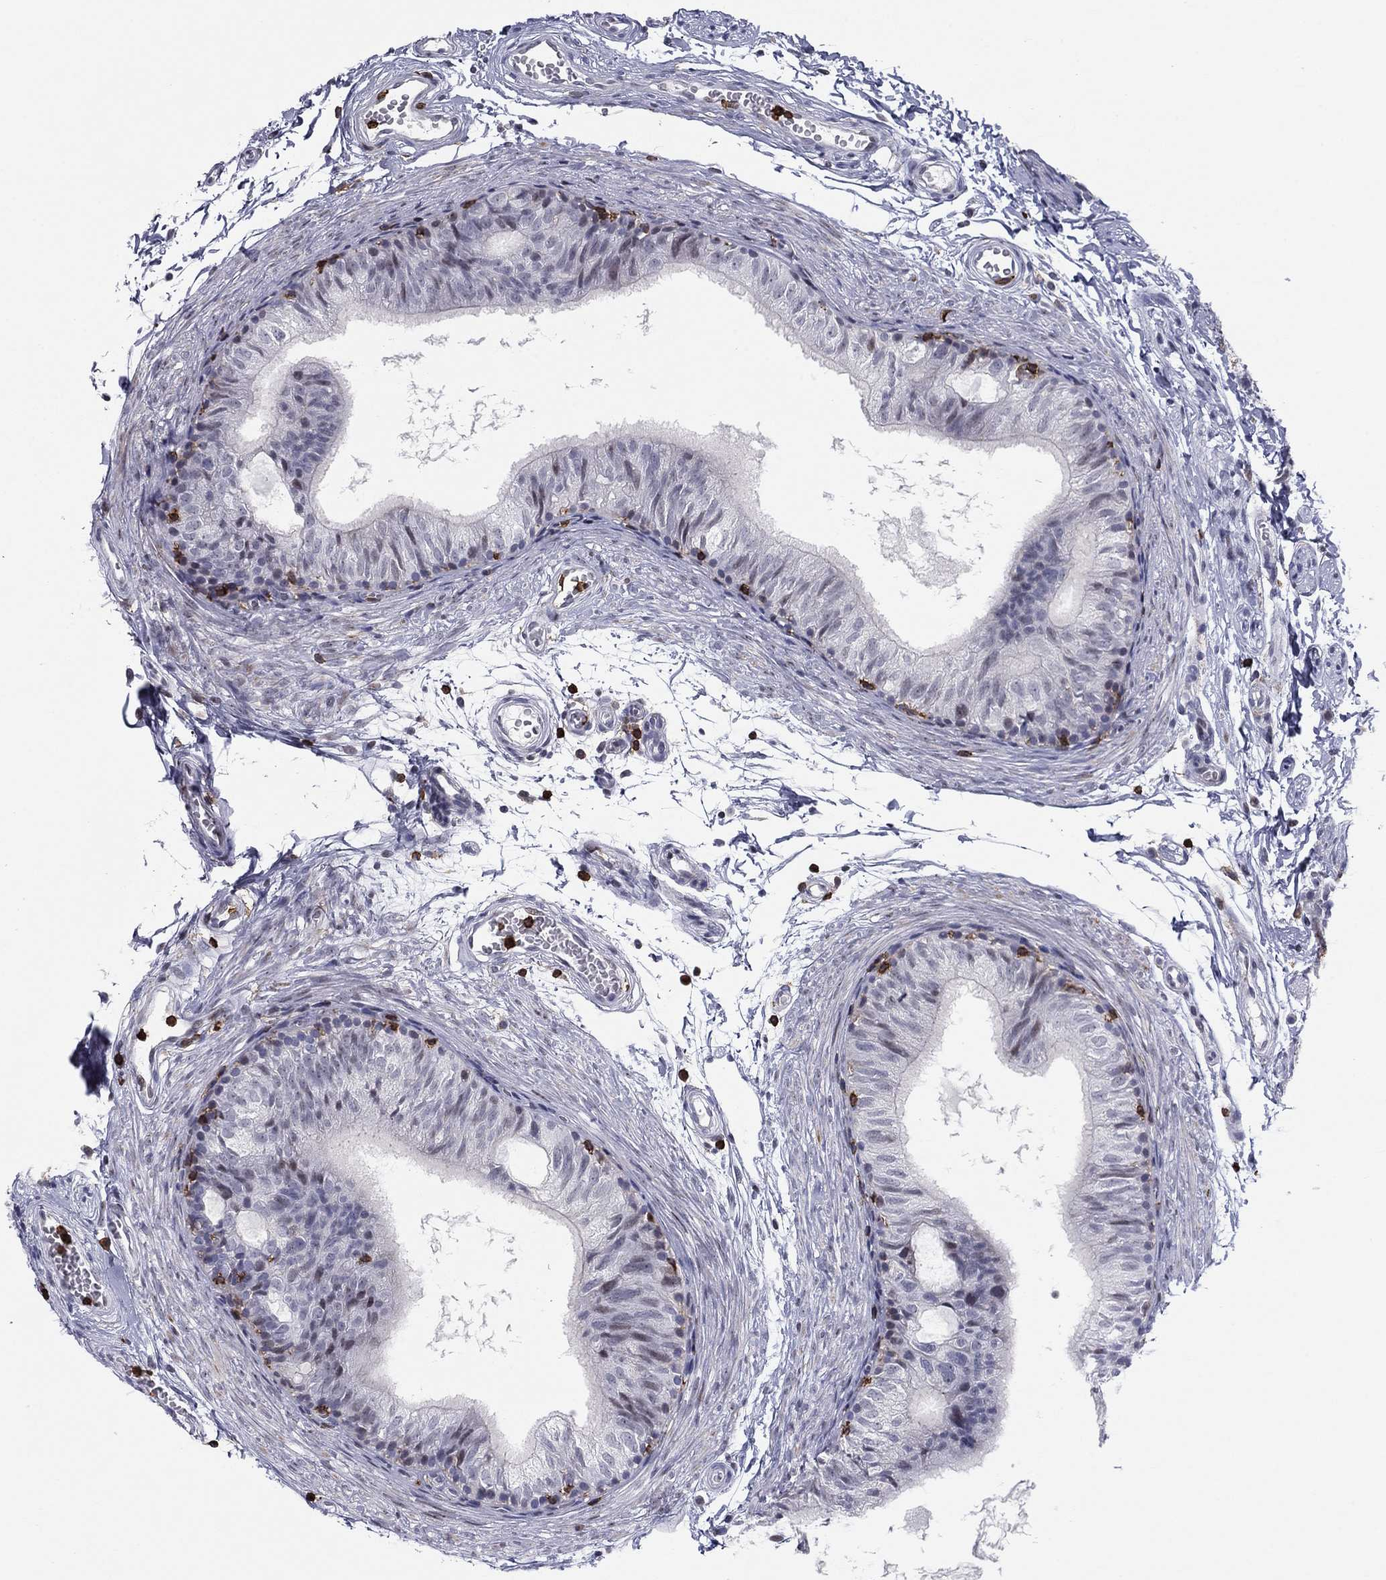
{"staining": {"intensity": "negative", "quantity": "none", "location": "none"}, "tissue": "epididymis", "cell_type": "Glandular cells", "image_type": "normal", "snomed": [{"axis": "morphology", "description": "Normal tissue, NOS"}, {"axis": "topography", "description": "Epididymis"}], "caption": "Histopathology image shows no significant protein expression in glandular cells of unremarkable epididymis.", "gene": "ARHGAP27", "patient": {"sex": "male", "age": 22}}